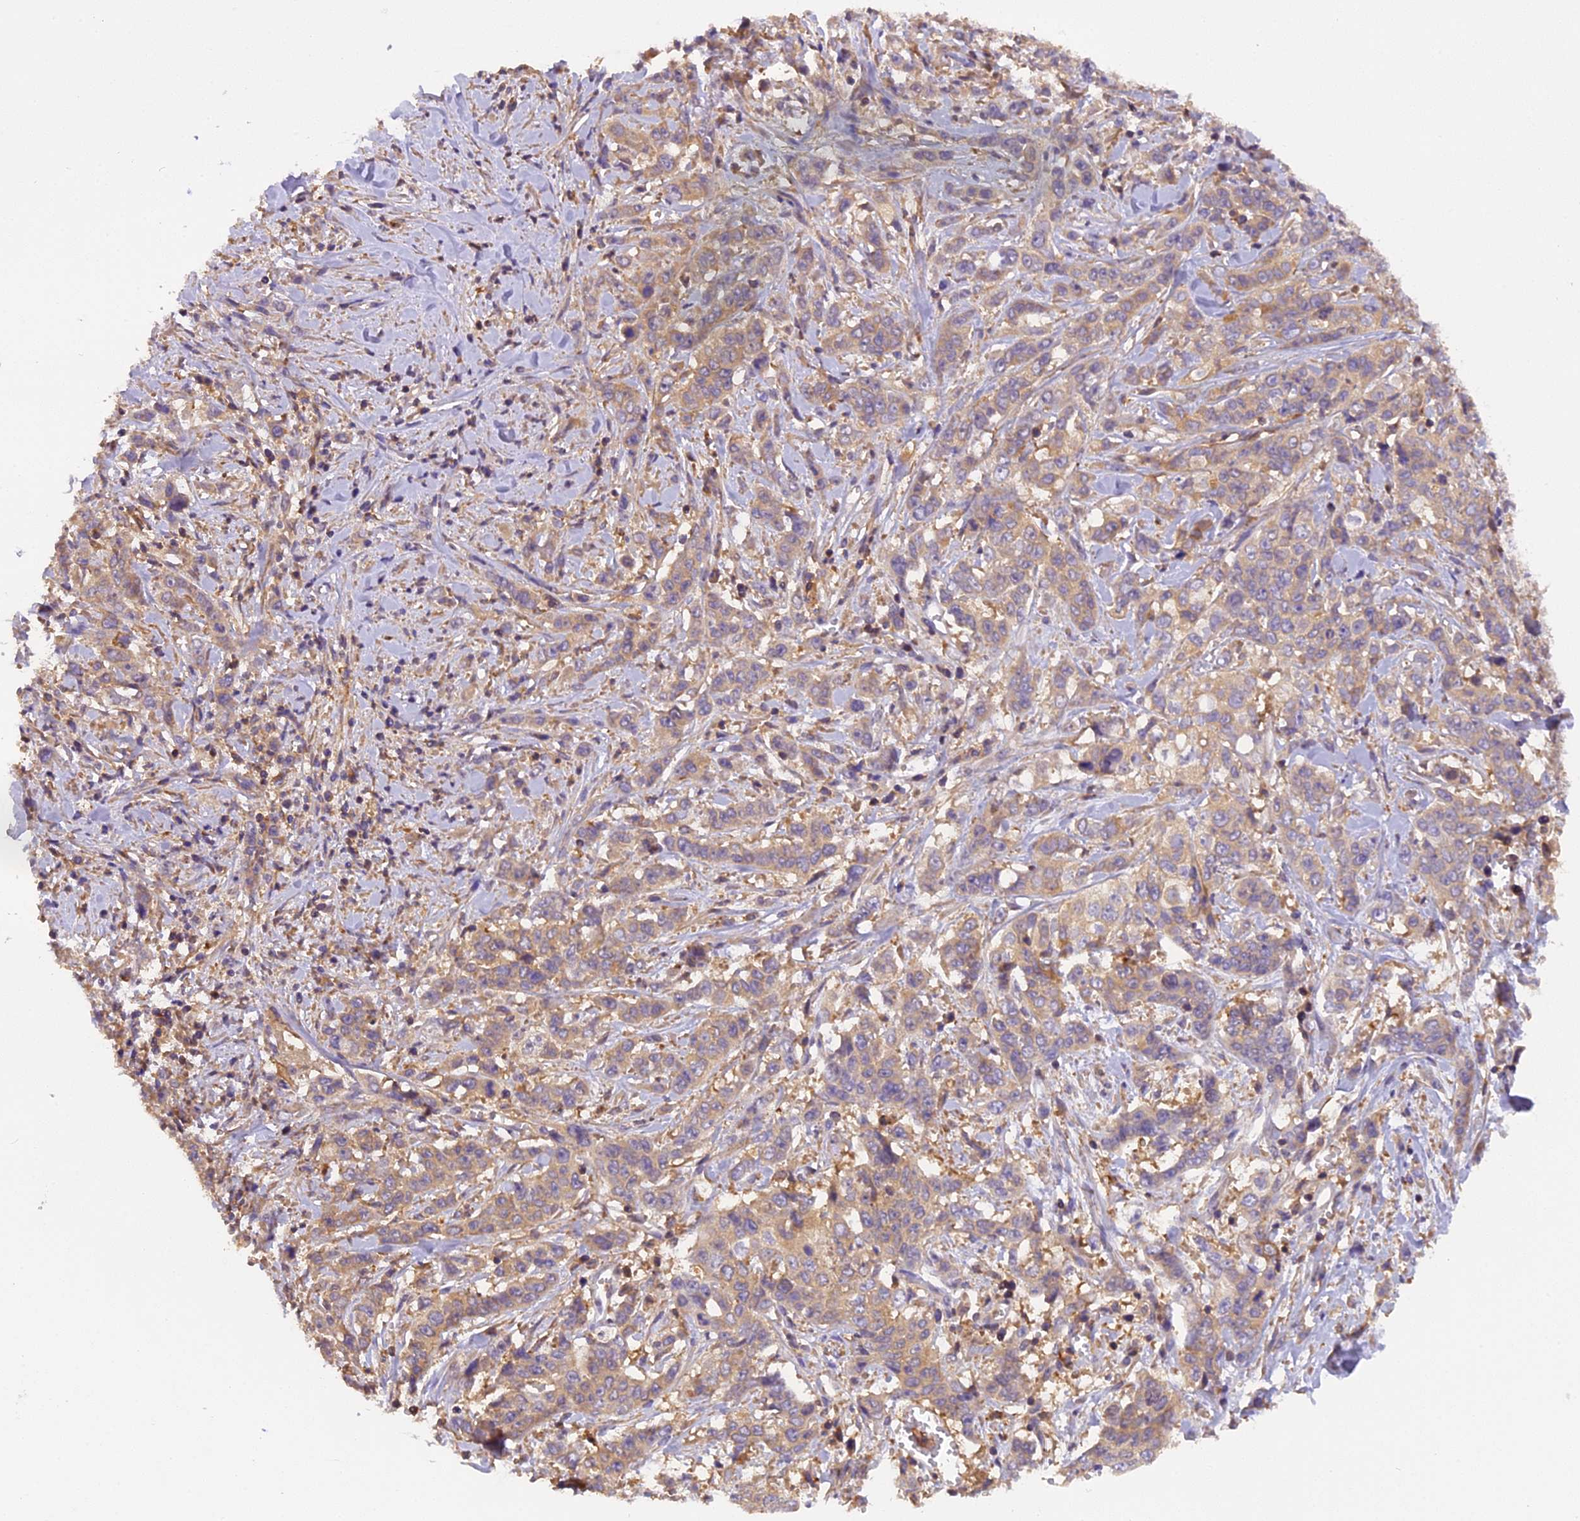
{"staining": {"intensity": "weak", "quantity": "25%-75%", "location": "cytoplasmic/membranous"}, "tissue": "stomach cancer", "cell_type": "Tumor cells", "image_type": "cancer", "snomed": [{"axis": "morphology", "description": "Adenocarcinoma, NOS"}, {"axis": "topography", "description": "Stomach, upper"}], "caption": "DAB (3,3'-diaminobenzidine) immunohistochemical staining of human stomach adenocarcinoma shows weak cytoplasmic/membranous protein positivity in about 25%-75% of tumor cells.", "gene": "STOML1", "patient": {"sex": "male", "age": 62}}